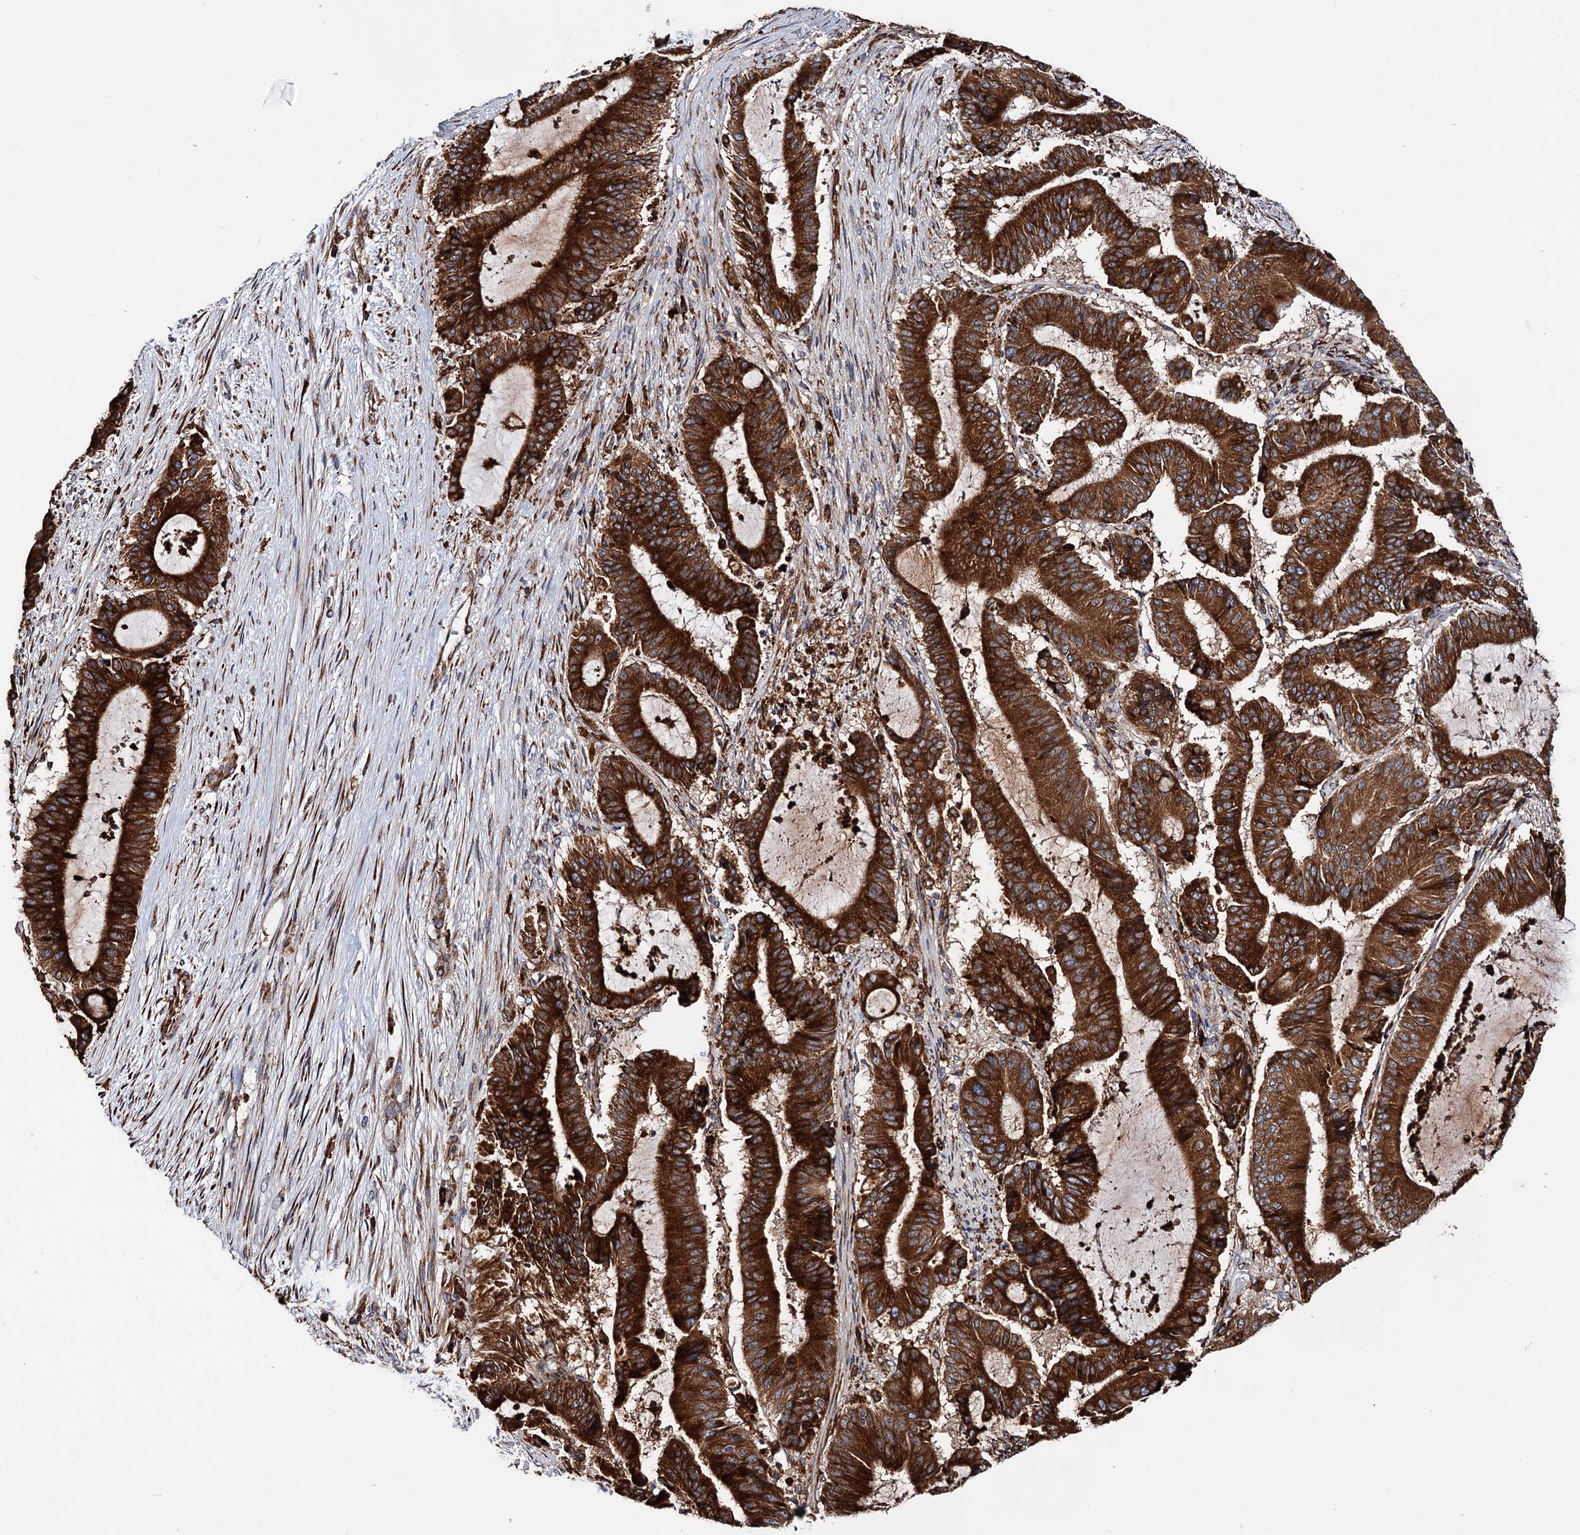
{"staining": {"intensity": "strong", "quantity": ">75%", "location": "cytoplasmic/membranous"}, "tissue": "liver cancer", "cell_type": "Tumor cells", "image_type": "cancer", "snomed": [{"axis": "morphology", "description": "Normal tissue, NOS"}, {"axis": "morphology", "description": "Cholangiocarcinoma"}, {"axis": "topography", "description": "Liver"}, {"axis": "topography", "description": "Peripheral nerve tissue"}], "caption": "Protein expression by IHC demonstrates strong cytoplasmic/membranous expression in about >75% of tumor cells in liver cholangiocarcinoma. The staining is performed using DAB brown chromogen to label protein expression. The nuclei are counter-stained blue using hematoxylin.", "gene": "ERP29", "patient": {"sex": "female", "age": 73}}